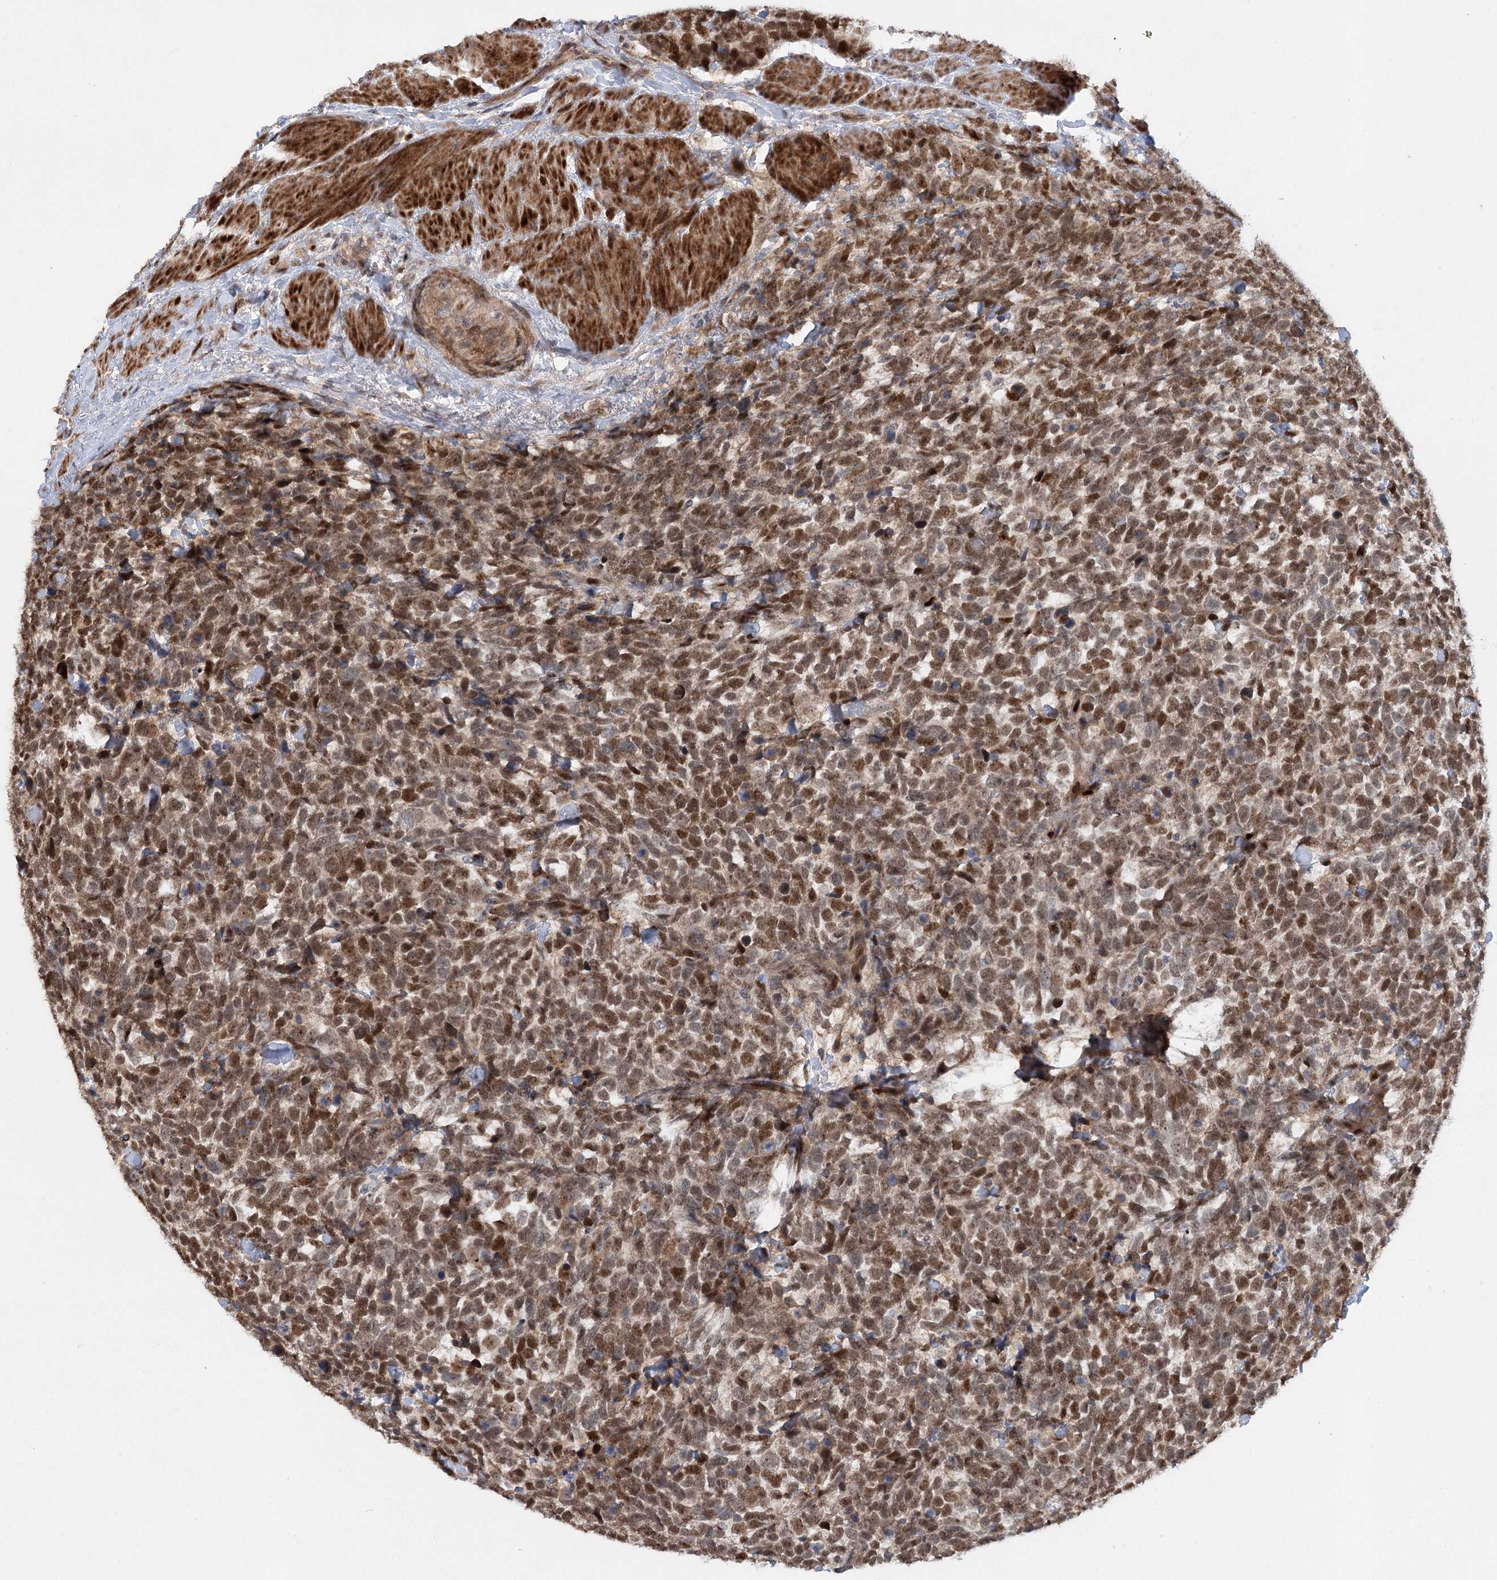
{"staining": {"intensity": "moderate", "quantity": ">75%", "location": "nuclear"}, "tissue": "urothelial cancer", "cell_type": "Tumor cells", "image_type": "cancer", "snomed": [{"axis": "morphology", "description": "Urothelial carcinoma, High grade"}, {"axis": "topography", "description": "Urinary bladder"}], "caption": "Human high-grade urothelial carcinoma stained with a brown dye demonstrates moderate nuclear positive expression in about >75% of tumor cells.", "gene": "PIK3C2A", "patient": {"sex": "female", "age": 82}}